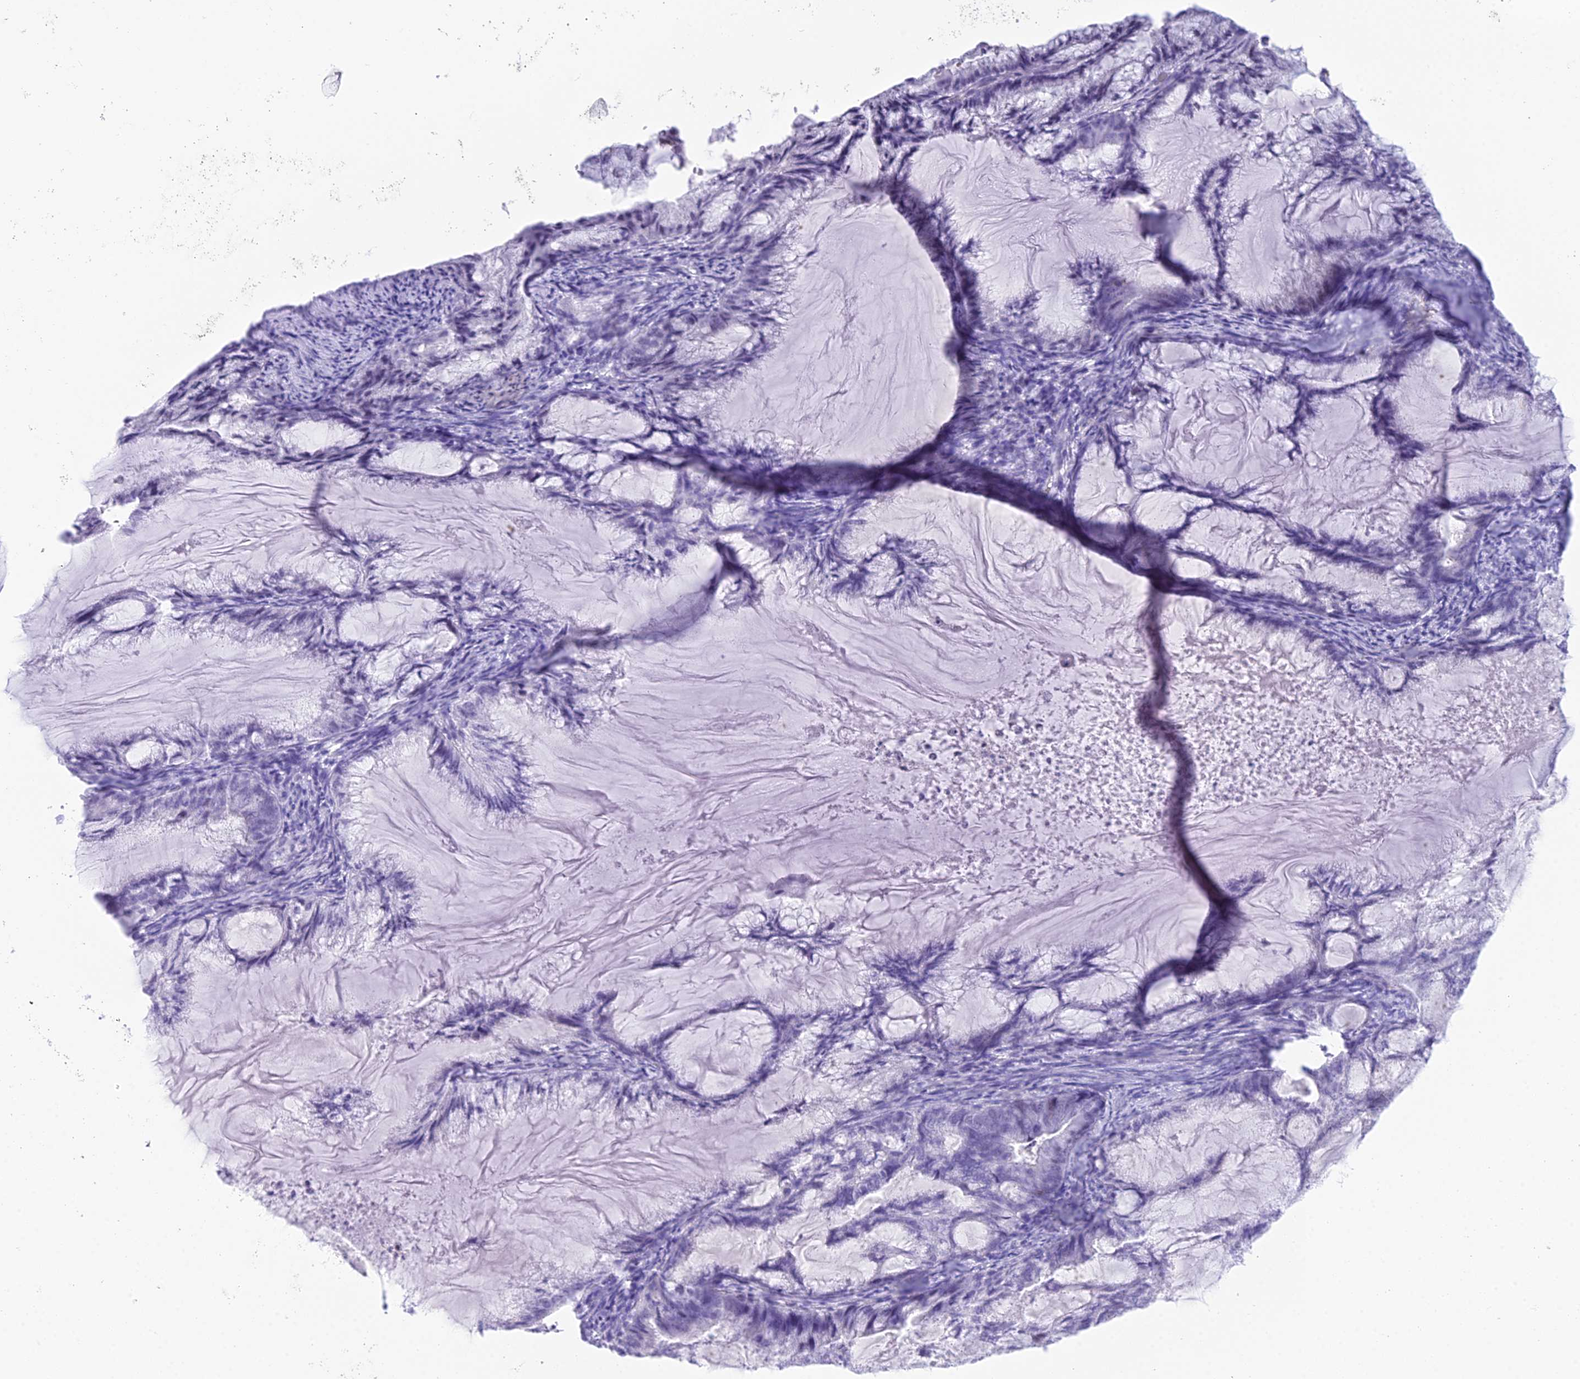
{"staining": {"intensity": "negative", "quantity": "none", "location": "none"}, "tissue": "endometrial cancer", "cell_type": "Tumor cells", "image_type": "cancer", "snomed": [{"axis": "morphology", "description": "Adenocarcinoma, NOS"}, {"axis": "topography", "description": "Endometrium"}], "caption": "Protein analysis of endometrial cancer (adenocarcinoma) exhibits no significant positivity in tumor cells.", "gene": "RNPS1", "patient": {"sex": "female", "age": 86}}